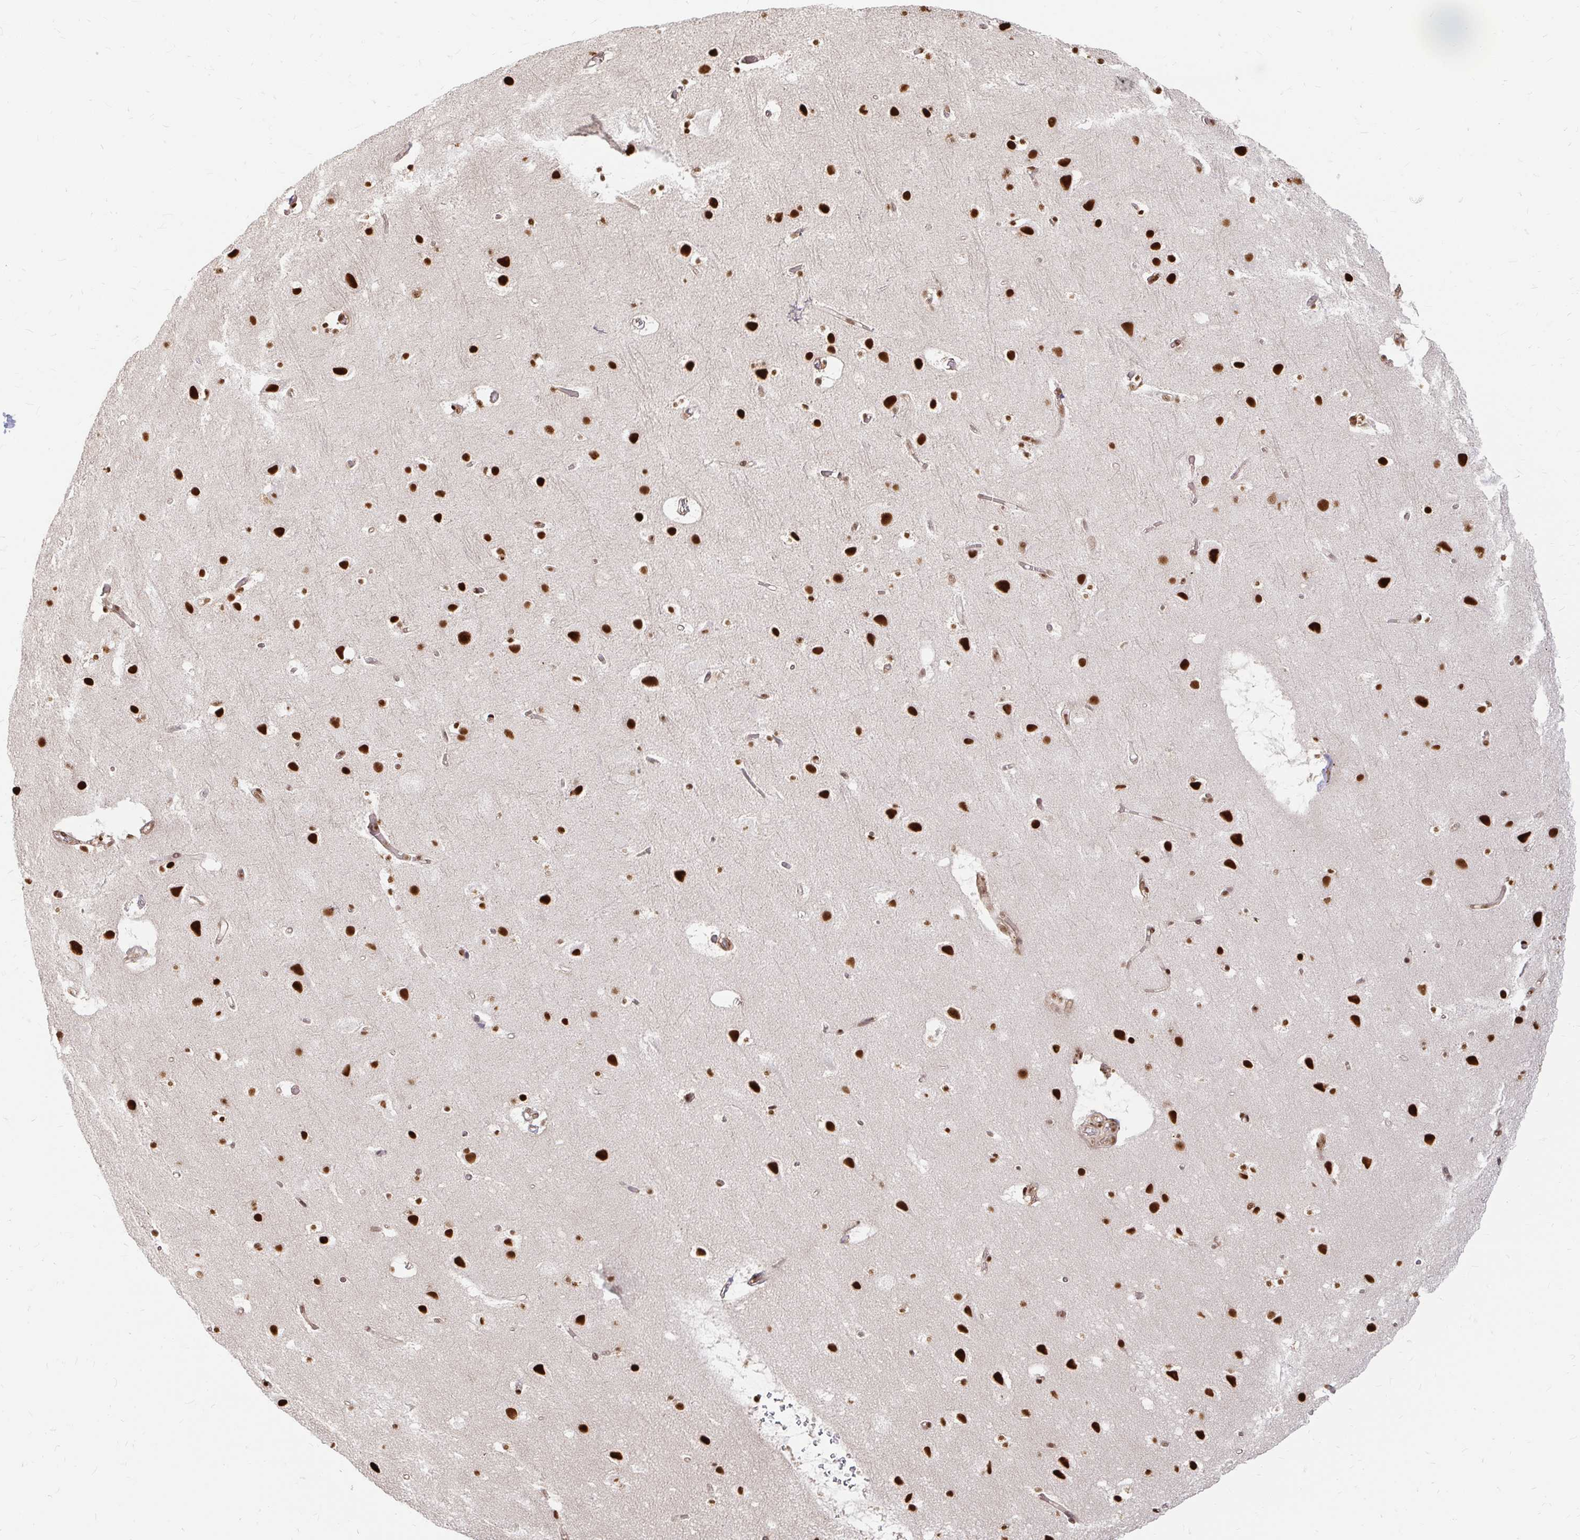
{"staining": {"intensity": "strong", "quantity": "25%-75%", "location": "nuclear"}, "tissue": "cerebral cortex", "cell_type": "Endothelial cells", "image_type": "normal", "snomed": [{"axis": "morphology", "description": "Normal tissue, NOS"}, {"axis": "topography", "description": "Cerebral cortex"}], "caption": "Approximately 25%-75% of endothelial cells in unremarkable cerebral cortex display strong nuclear protein expression as visualized by brown immunohistochemical staining.", "gene": "HNRNPU", "patient": {"sex": "female", "age": 42}}